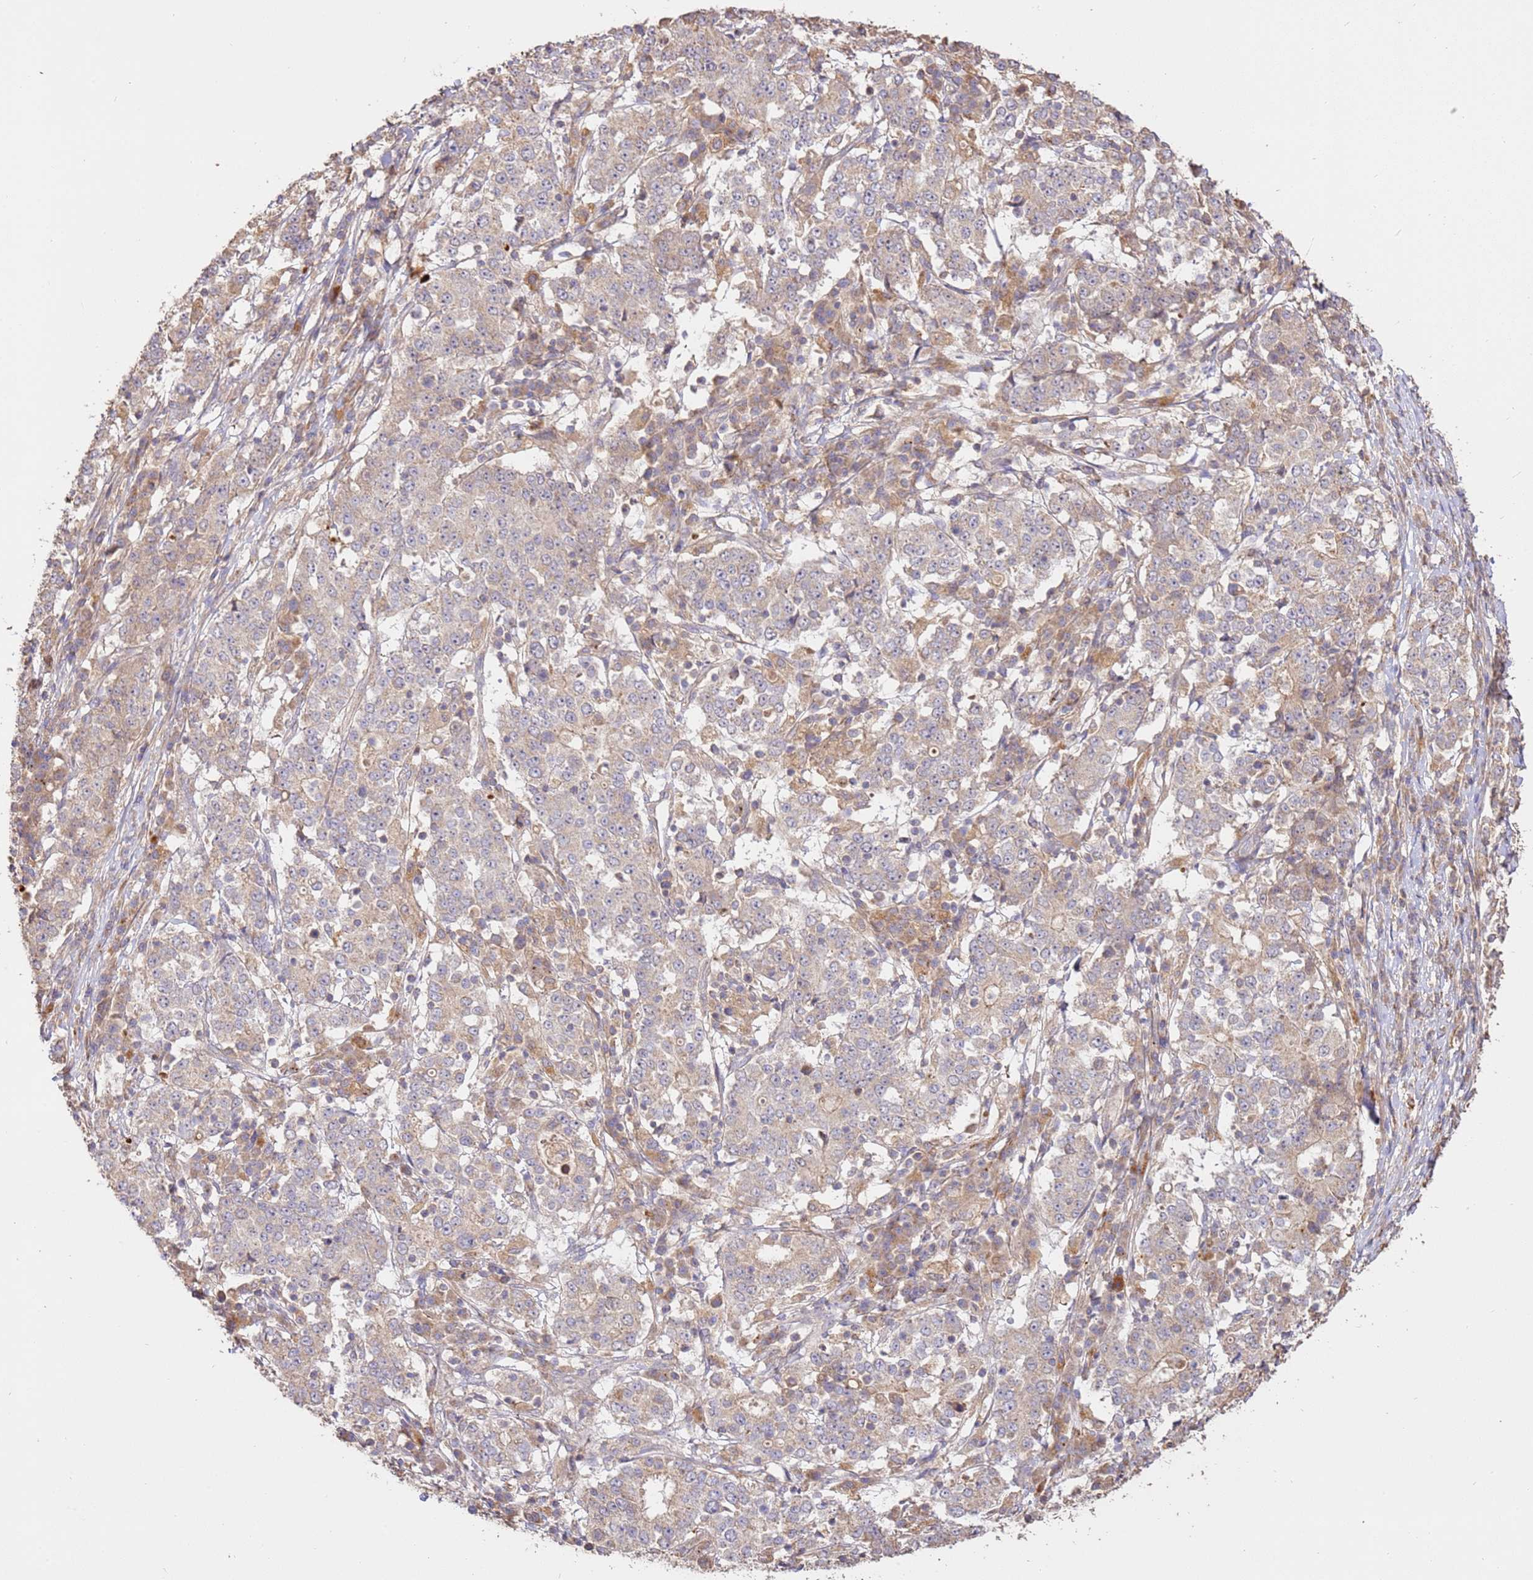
{"staining": {"intensity": "weak", "quantity": "<25%", "location": "cytoplasmic/membranous"}, "tissue": "stomach cancer", "cell_type": "Tumor cells", "image_type": "cancer", "snomed": [{"axis": "morphology", "description": "Adenocarcinoma, NOS"}, {"axis": "topography", "description": "Stomach"}], "caption": "This is an IHC histopathology image of human stomach adenocarcinoma. There is no positivity in tumor cells.", "gene": "CEP55", "patient": {"sex": "male", "age": 59}}